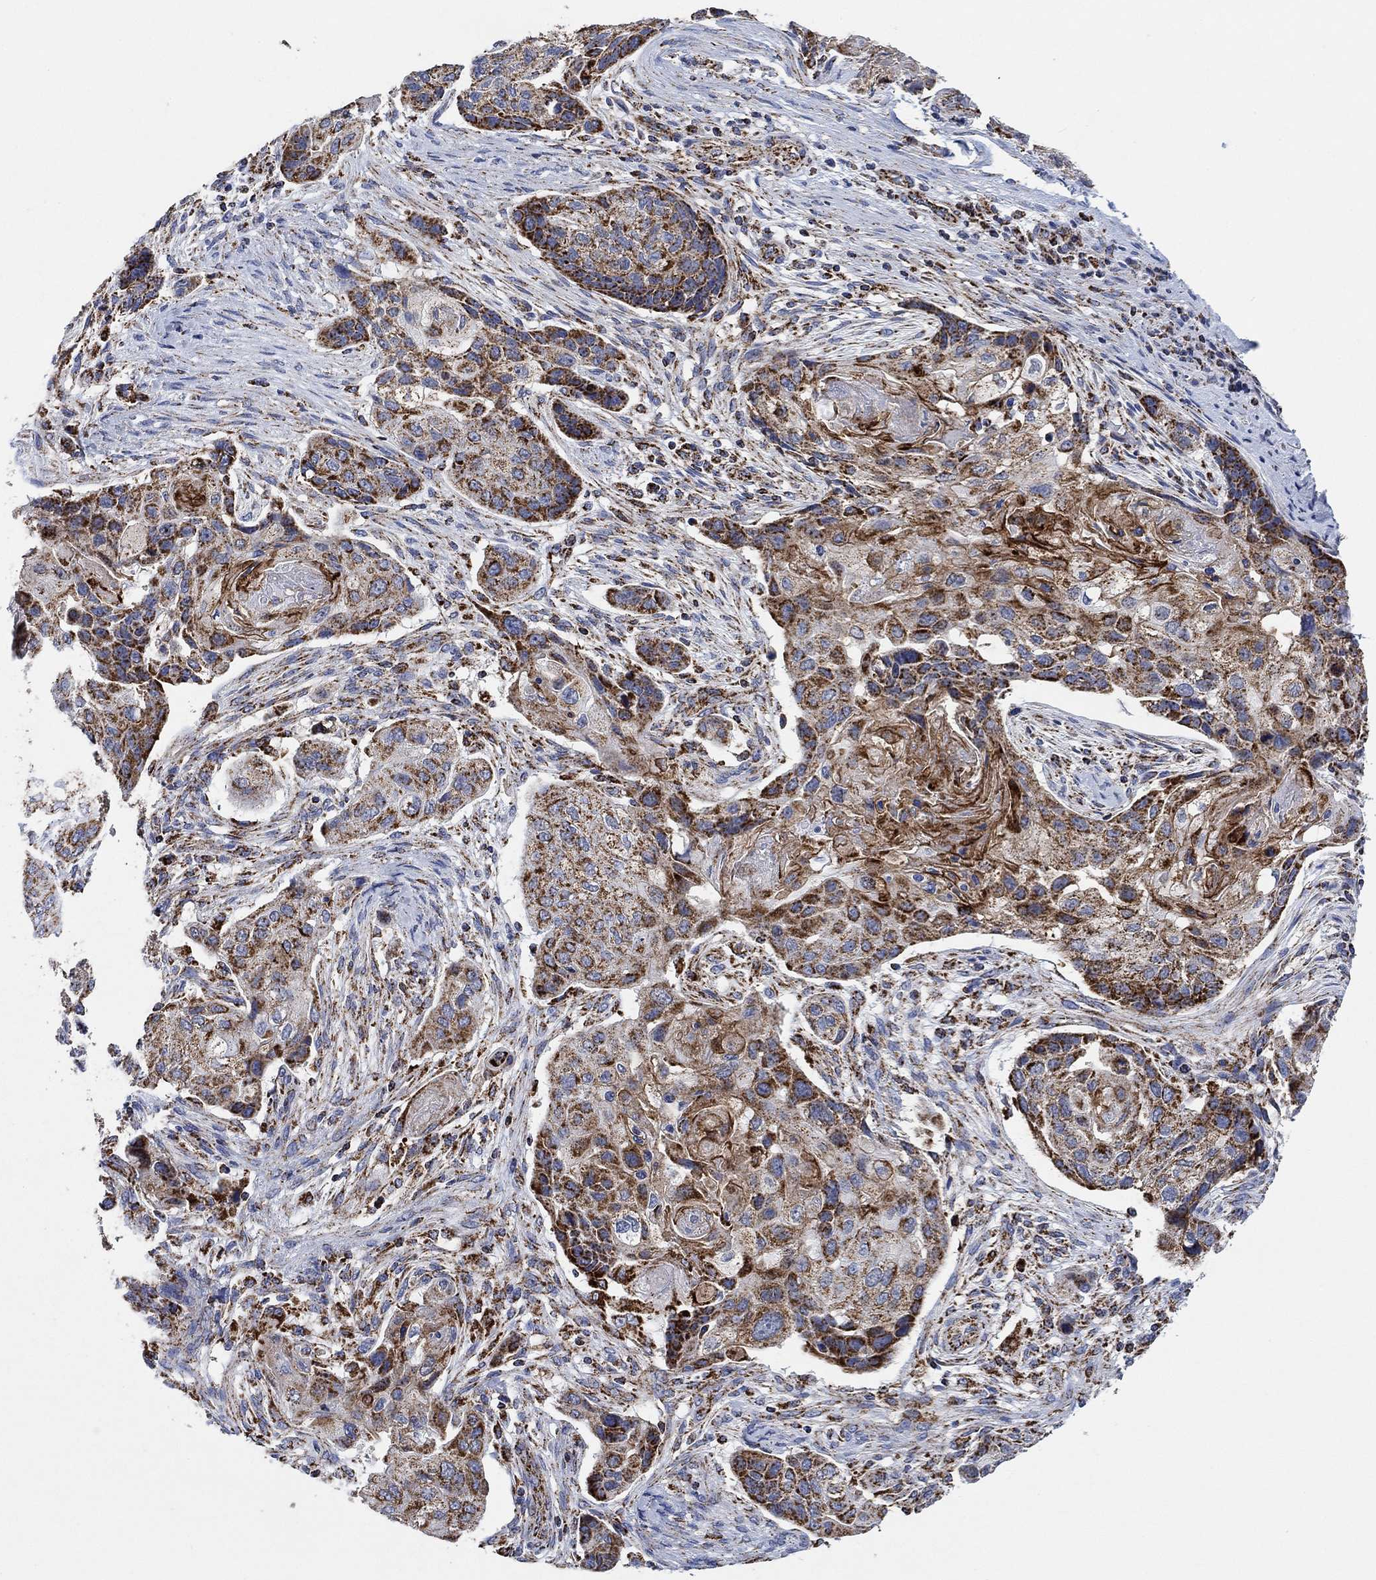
{"staining": {"intensity": "strong", "quantity": "25%-75%", "location": "cytoplasmic/membranous"}, "tissue": "lung cancer", "cell_type": "Tumor cells", "image_type": "cancer", "snomed": [{"axis": "morphology", "description": "Normal tissue, NOS"}, {"axis": "morphology", "description": "Squamous cell carcinoma, NOS"}, {"axis": "topography", "description": "Bronchus"}, {"axis": "topography", "description": "Lung"}], "caption": "Protein staining of lung squamous cell carcinoma tissue displays strong cytoplasmic/membranous staining in approximately 25%-75% of tumor cells.", "gene": "NDUFS3", "patient": {"sex": "male", "age": 69}}